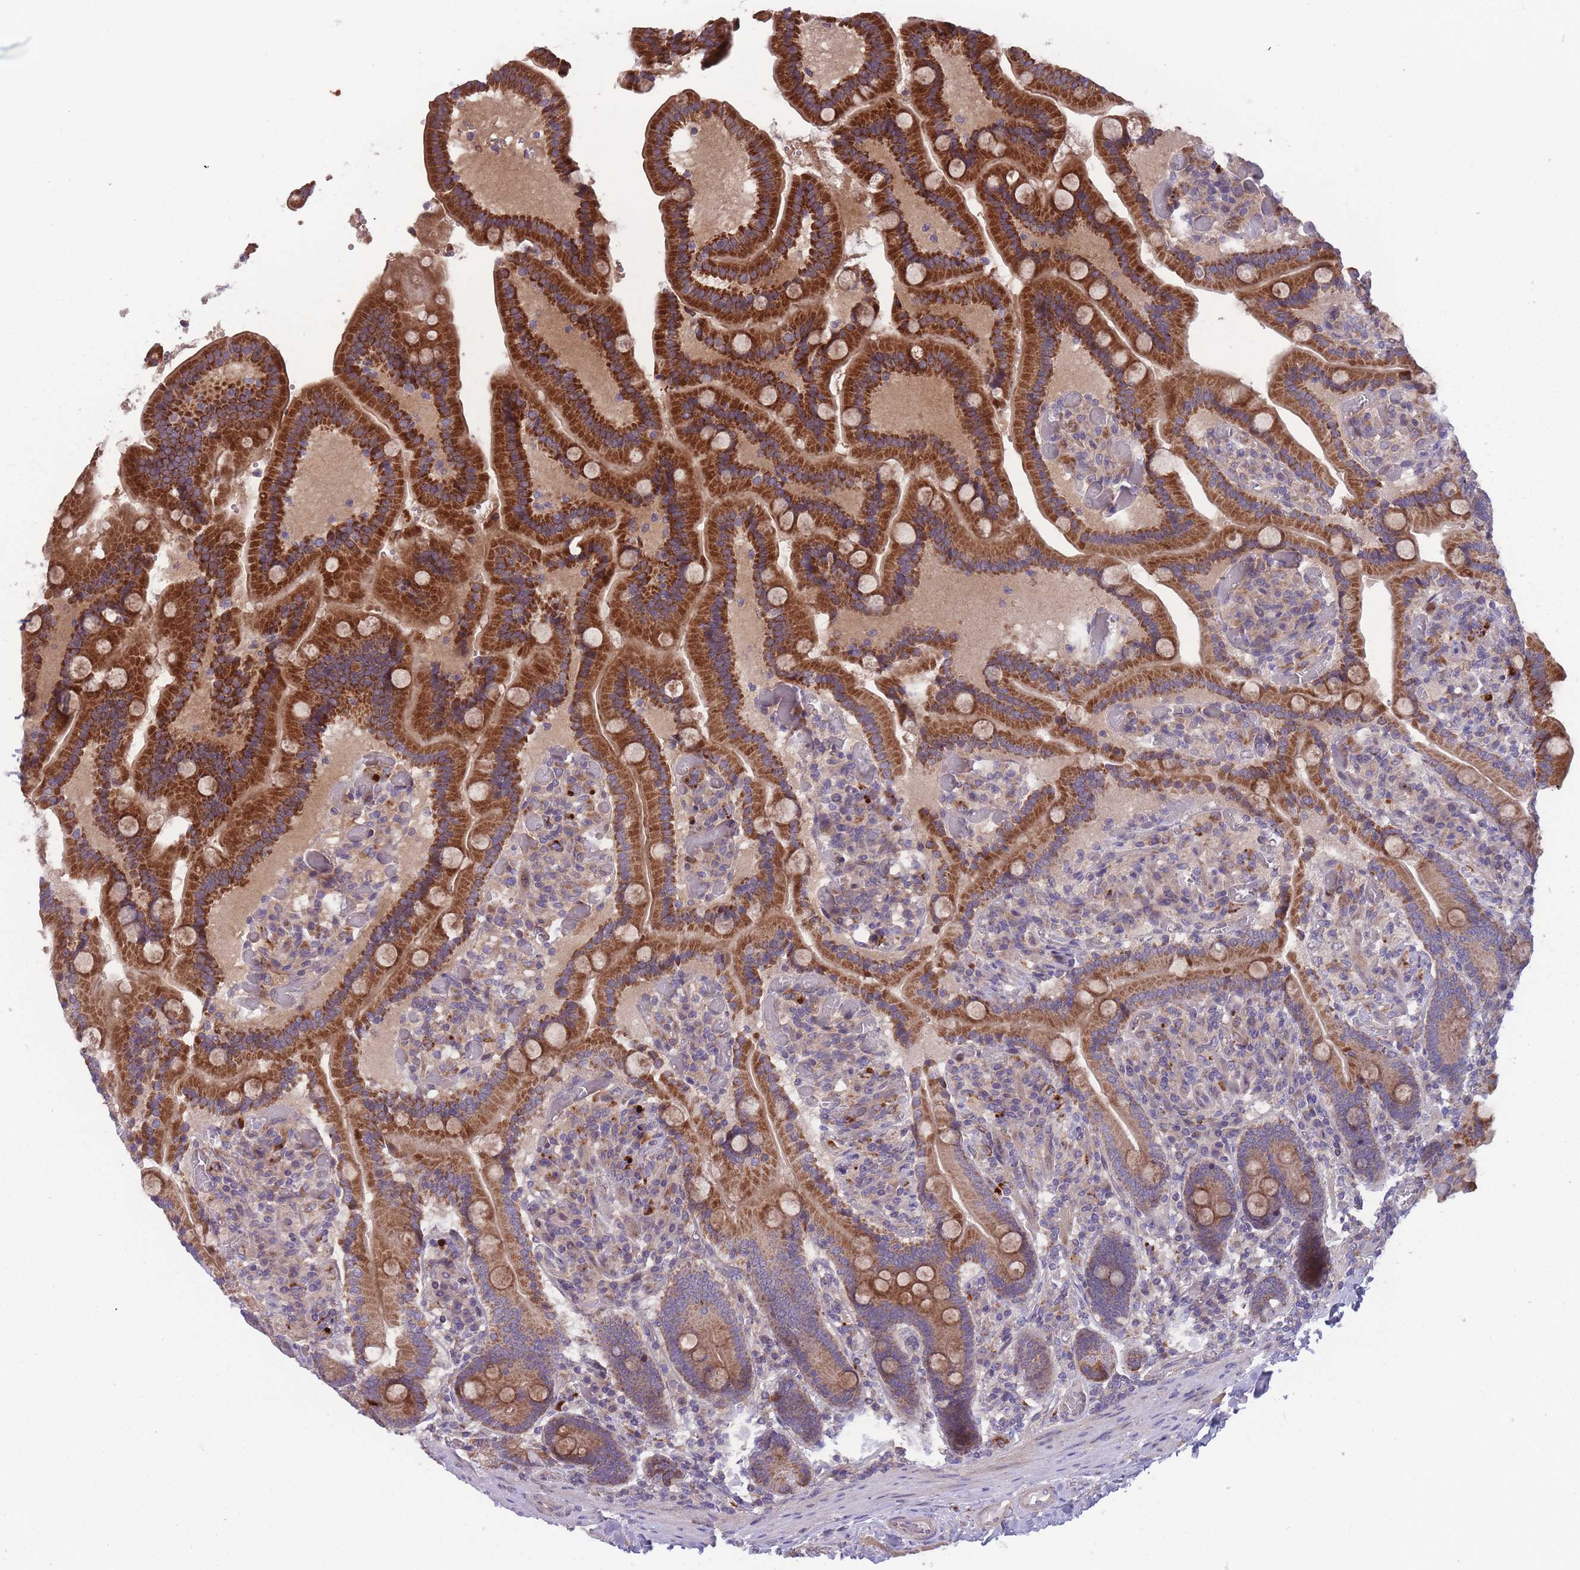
{"staining": {"intensity": "strong", "quantity": "25%-75%", "location": "cytoplasmic/membranous"}, "tissue": "duodenum", "cell_type": "Glandular cells", "image_type": "normal", "snomed": [{"axis": "morphology", "description": "Normal tissue, NOS"}, {"axis": "topography", "description": "Duodenum"}], "caption": "This is a micrograph of IHC staining of benign duodenum, which shows strong positivity in the cytoplasmic/membranous of glandular cells.", "gene": "ITPKC", "patient": {"sex": "female", "age": 62}}